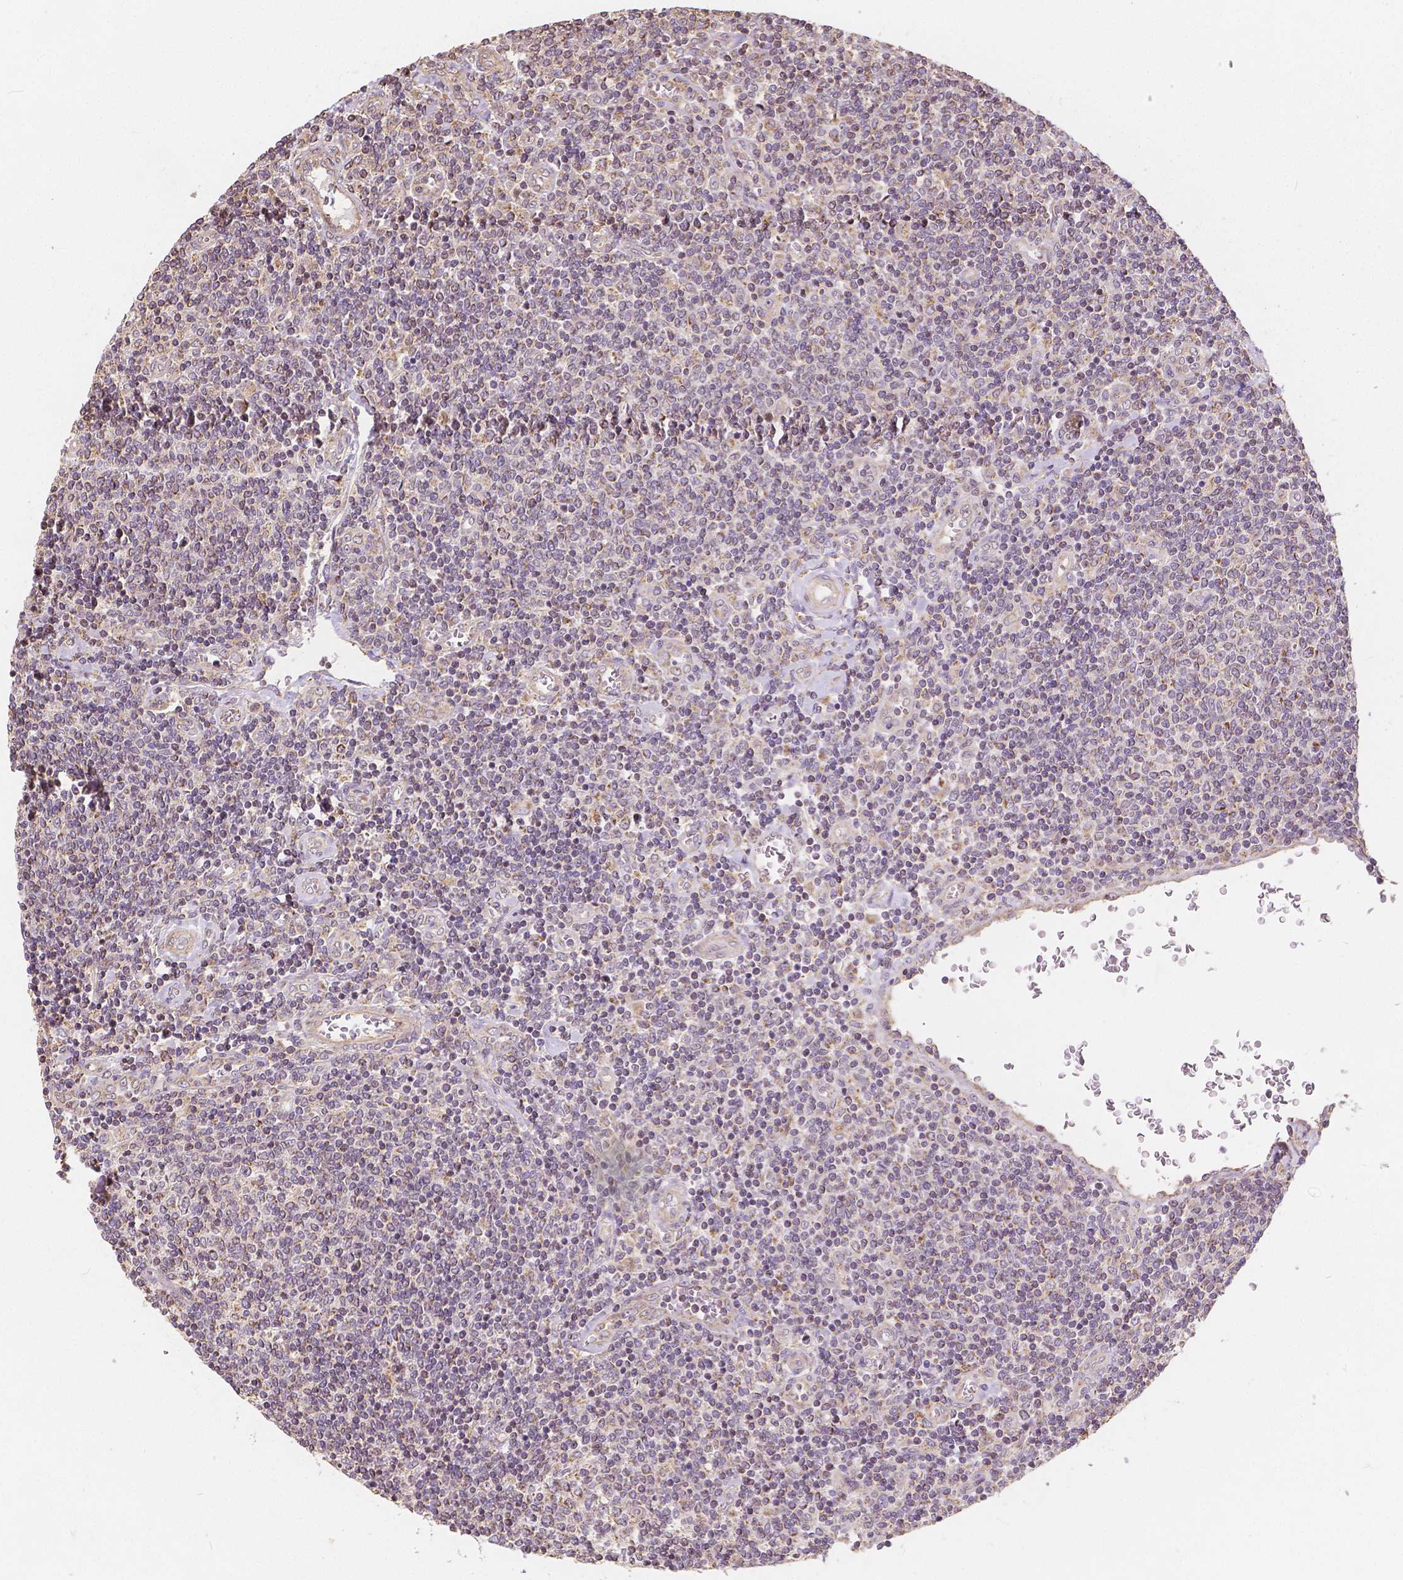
{"staining": {"intensity": "weak", "quantity": "<25%", "location": "cytoplasmic/membranous"}, "tissue": "lymphoma", "cell_type": "Tumor cells", "image_type": "cancer", "snomed": [{"axis": "morphology", "description": "Malignant lymphoma, non-Hodgkin's type, Low grade"}, {"axis": "topography", "description": "Lymph node"}], "caption": "The micrograph shows no staining of tumor cells in lymphoma.", "gene": "PEX26", "patient": {"sex": "male", "age": 52}}